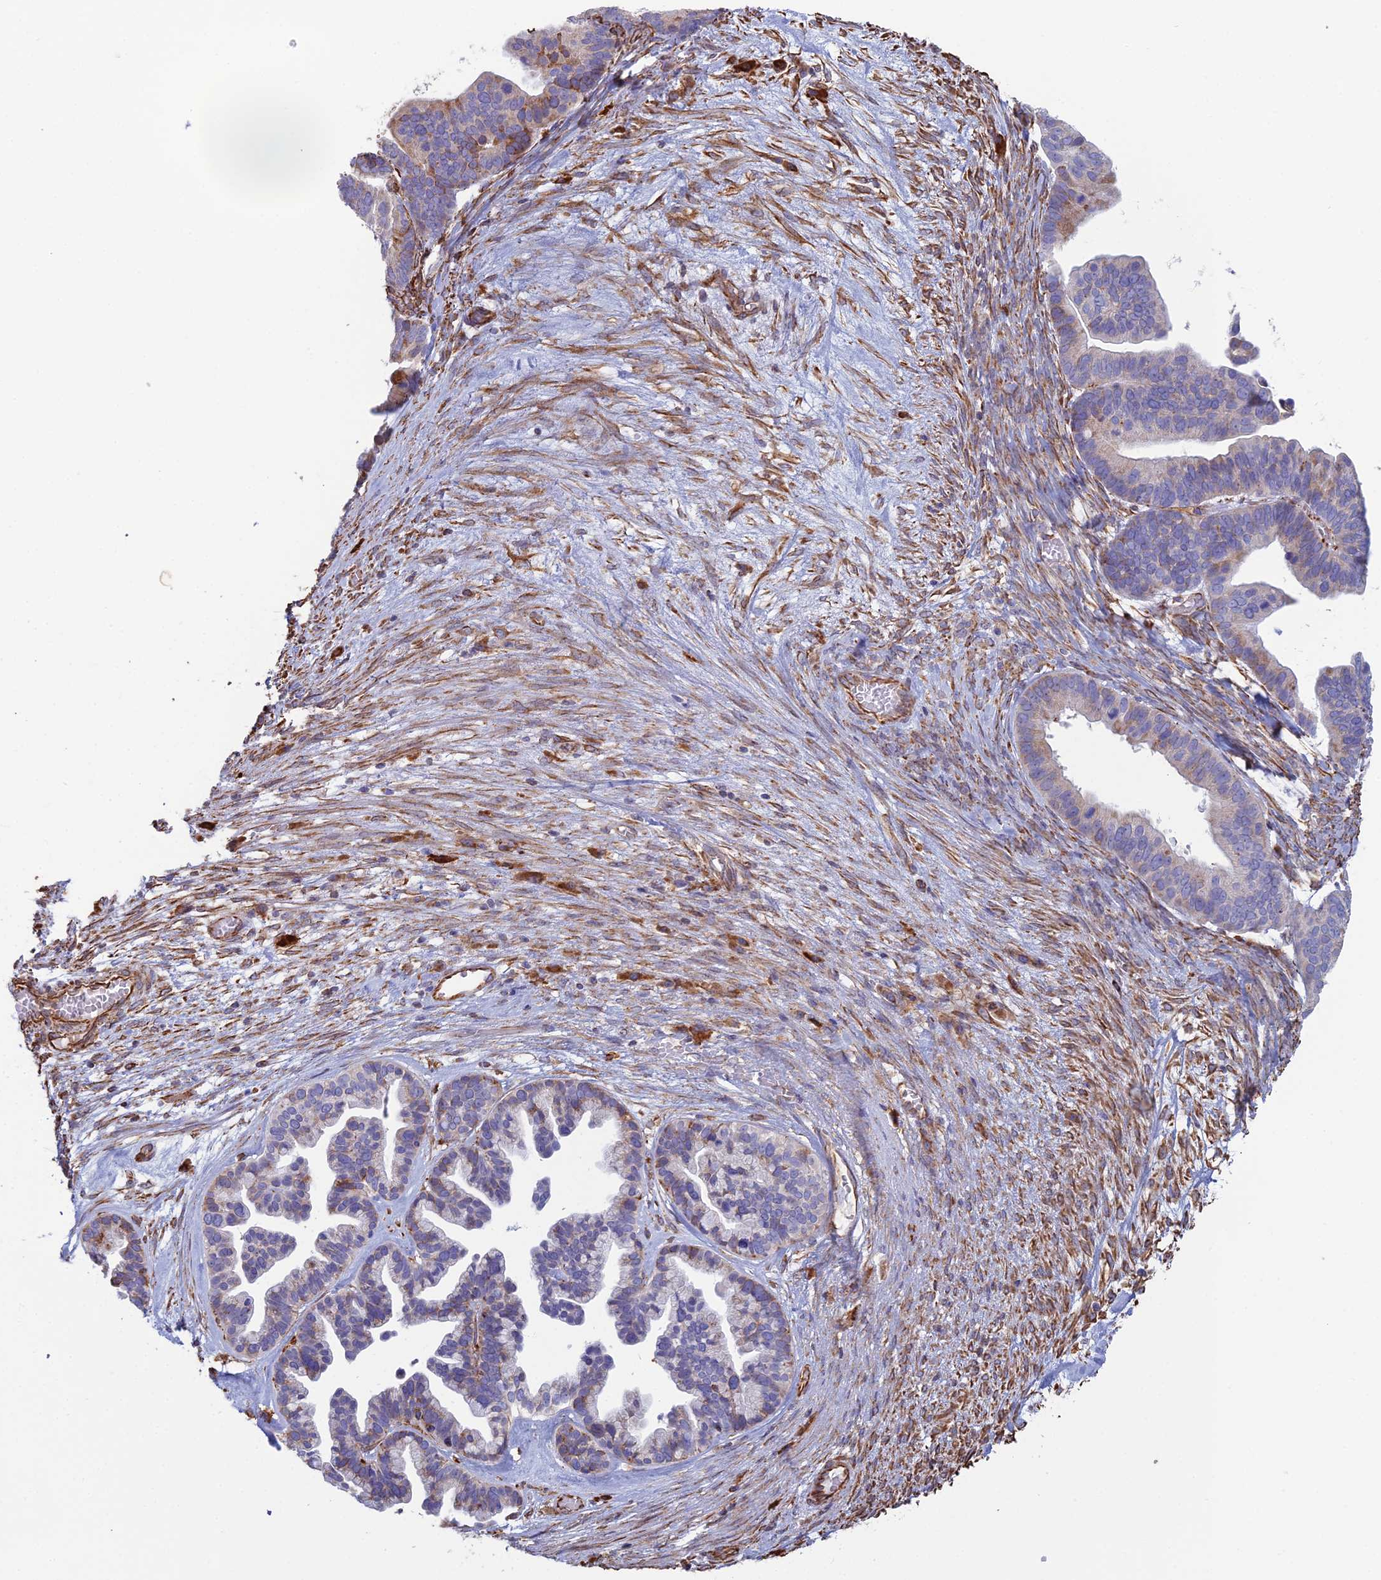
{"staining": {"intensity": "moderate", "quantity": "<25%", "location": "cytoplasmic/membranous"}, "tissue": "ovarian cancer", "cell_type": "Tumor cells", "image_type": "cancer", "snomed": [{"axis": "morphology", "description": "Cystadenocarcinoma, serous, NOS"}, {"axis": "topography", "description": "Ovary"}], "caption": "A high-resolution histopathology image shows immunohistochemistry (IHC) staining of ovarian serous cystadenocarcinoma, which displays moderate cytoplasmic/membranous positivity in approximately <25% of tumor cells.", "gene": "CLVS2", "patient": {"sex": "female", "age": 56}}